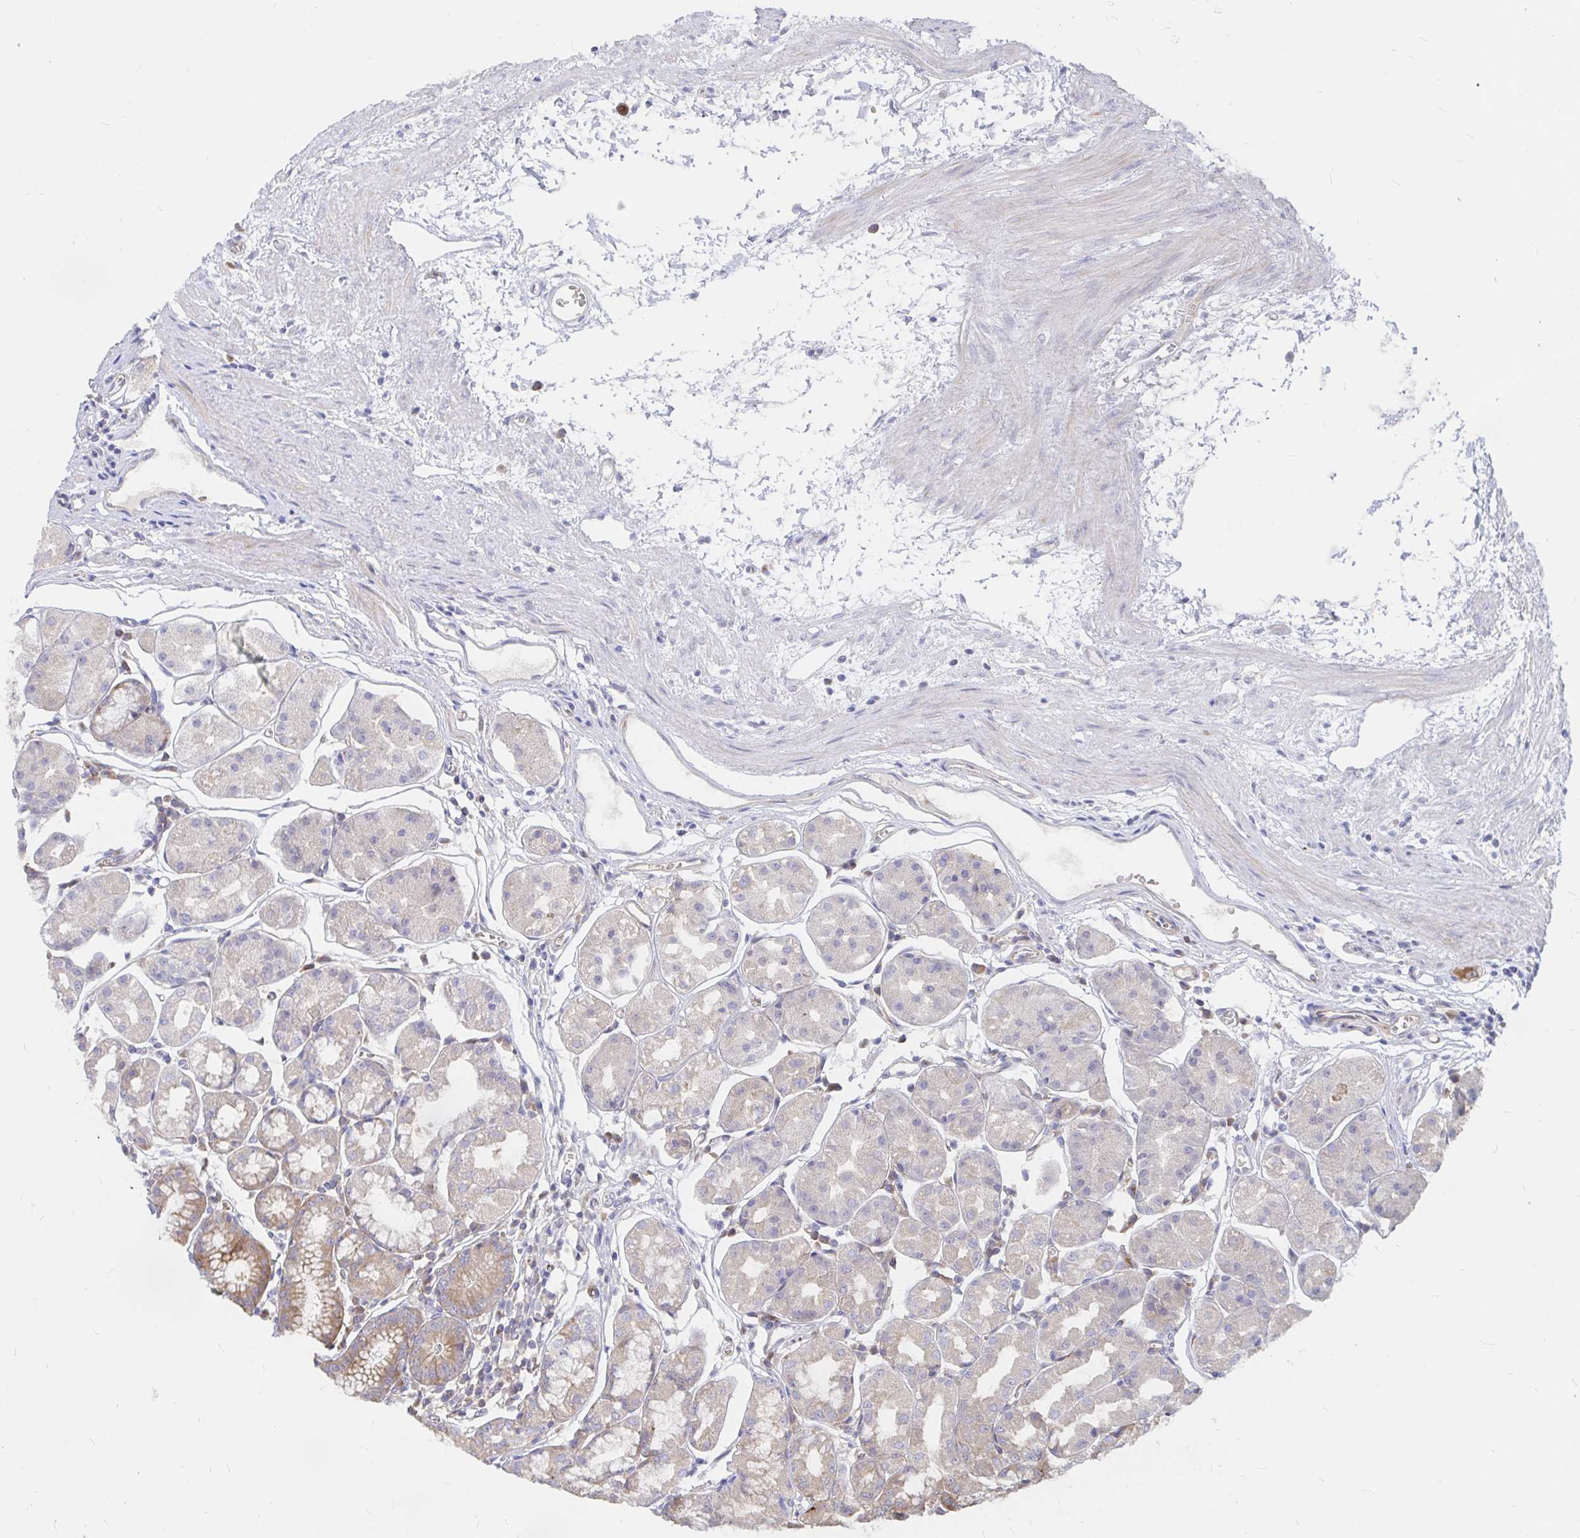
{"staining": {"intensity": "strong", "quantity": "25%-75%", "location": "cytoplasmic/membranous"}, "tissue": "stomach", "cell_type": "Glandular cells", "image_type": "normal", "snomed": [{"axis": "morphology", "description": "Normal tissue, NOS"}, {"axis": "topography", "description": "Stomach"}], "caption": "Stomach stained for a protein (brown) exhibits strong cytoplasmic/membranous positive positivity in approximately 25%-75% of glandular cells.", "gene": "KCTD19", "patient": {"sex": "male", "age": 55}}